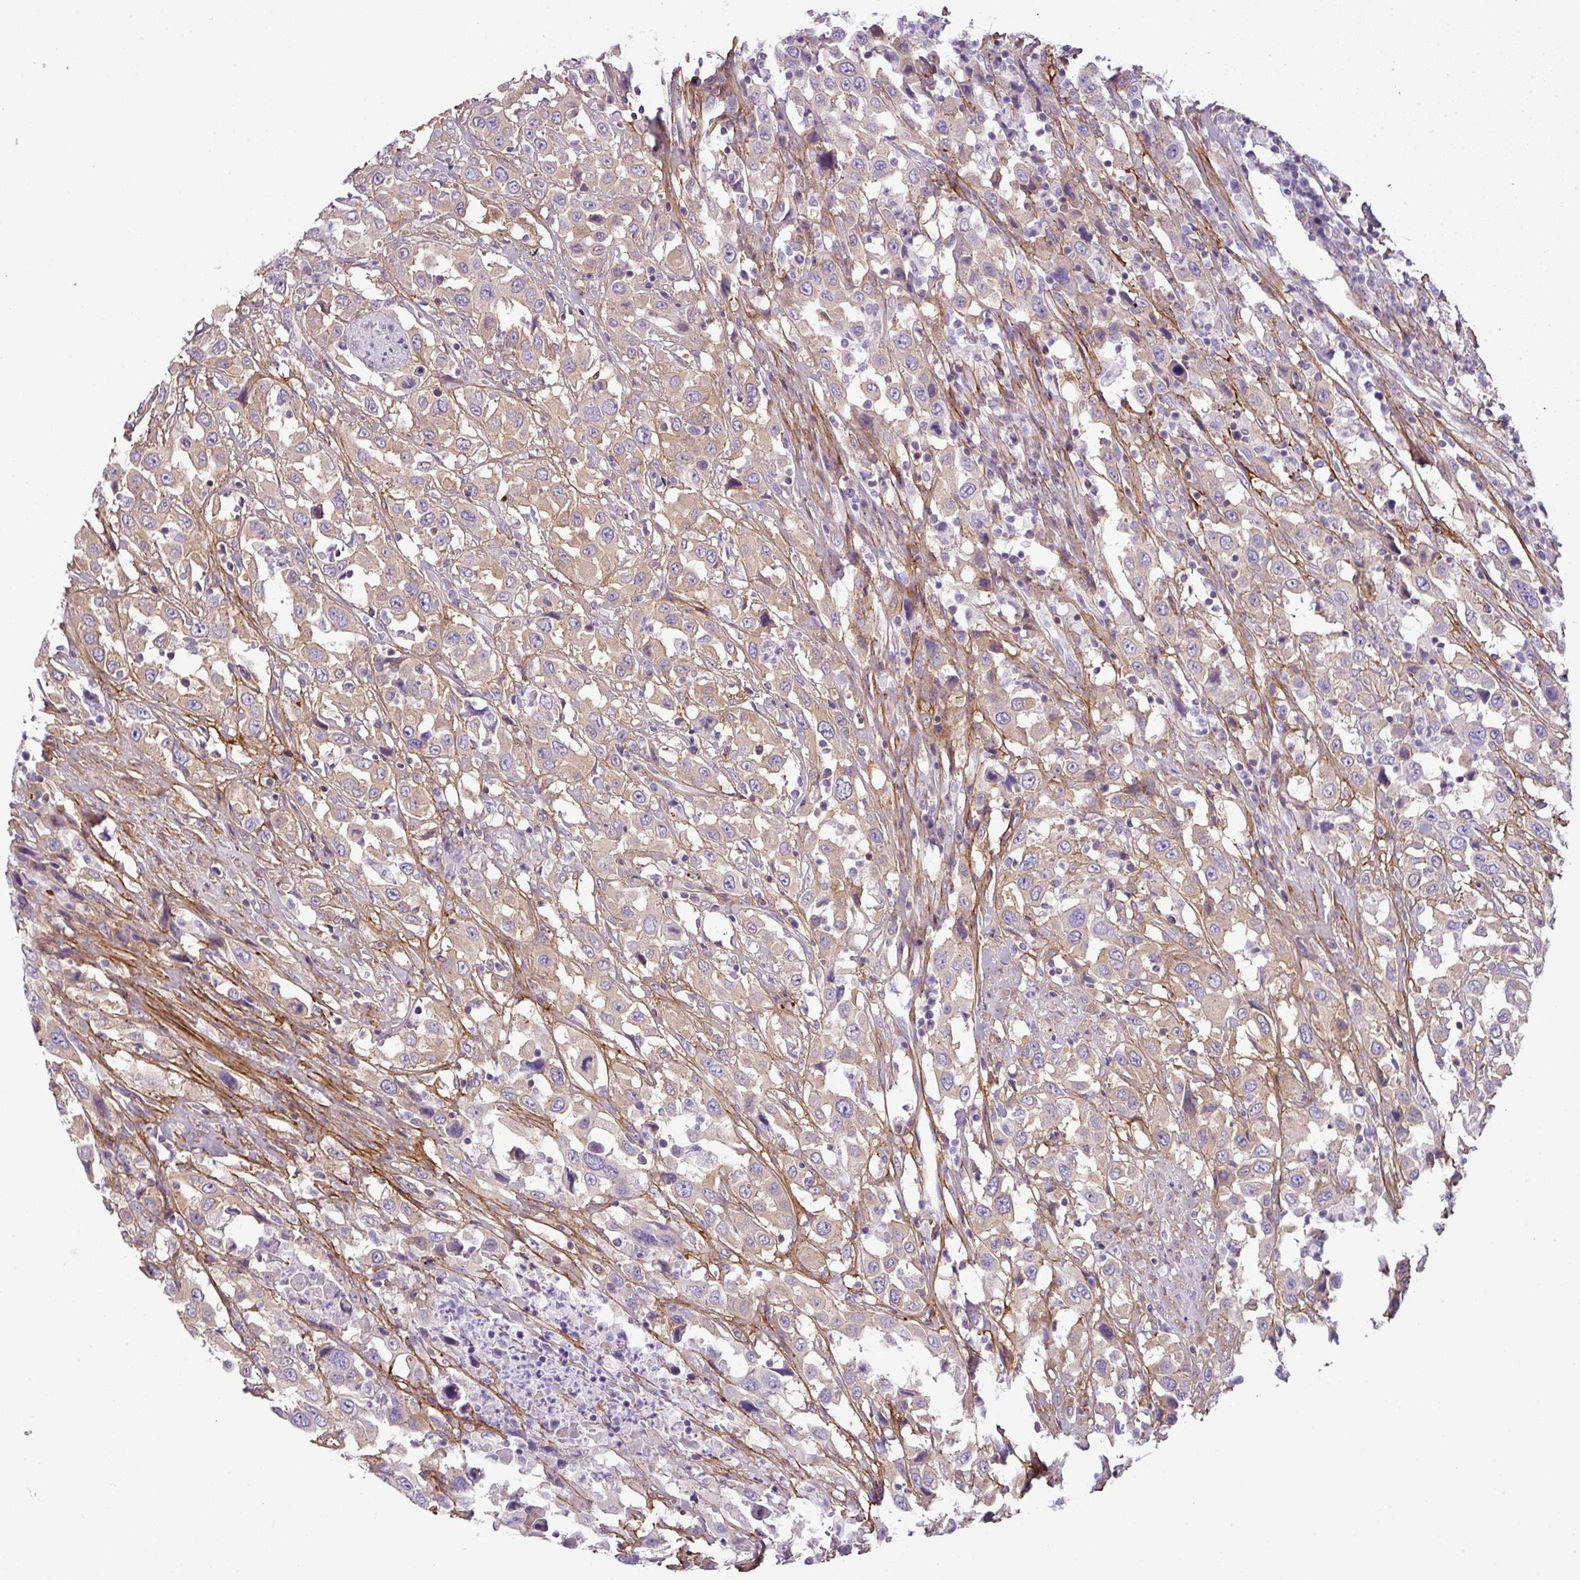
{"staining": {"intensity": "weak", "quantity": "25%-75%", "location": "cytoplasmic/membranous"}, "tissue": "urothelial cancer", "cell_type": "Tumor cells", "image_type": "cancer", "snomed": [{"axis": "morphology", "description": "Urothelial carcinoma, High grade"}, {"axis": "topography", "description": "Urinary bladder"}], "caption": "Urothelial cancer tissue shows weak cytoplasmic/membranous positivity in about 25%-75% of tumor cells", "gene": "PARD6G", "patient": {"sex": "male", "age": 61}}